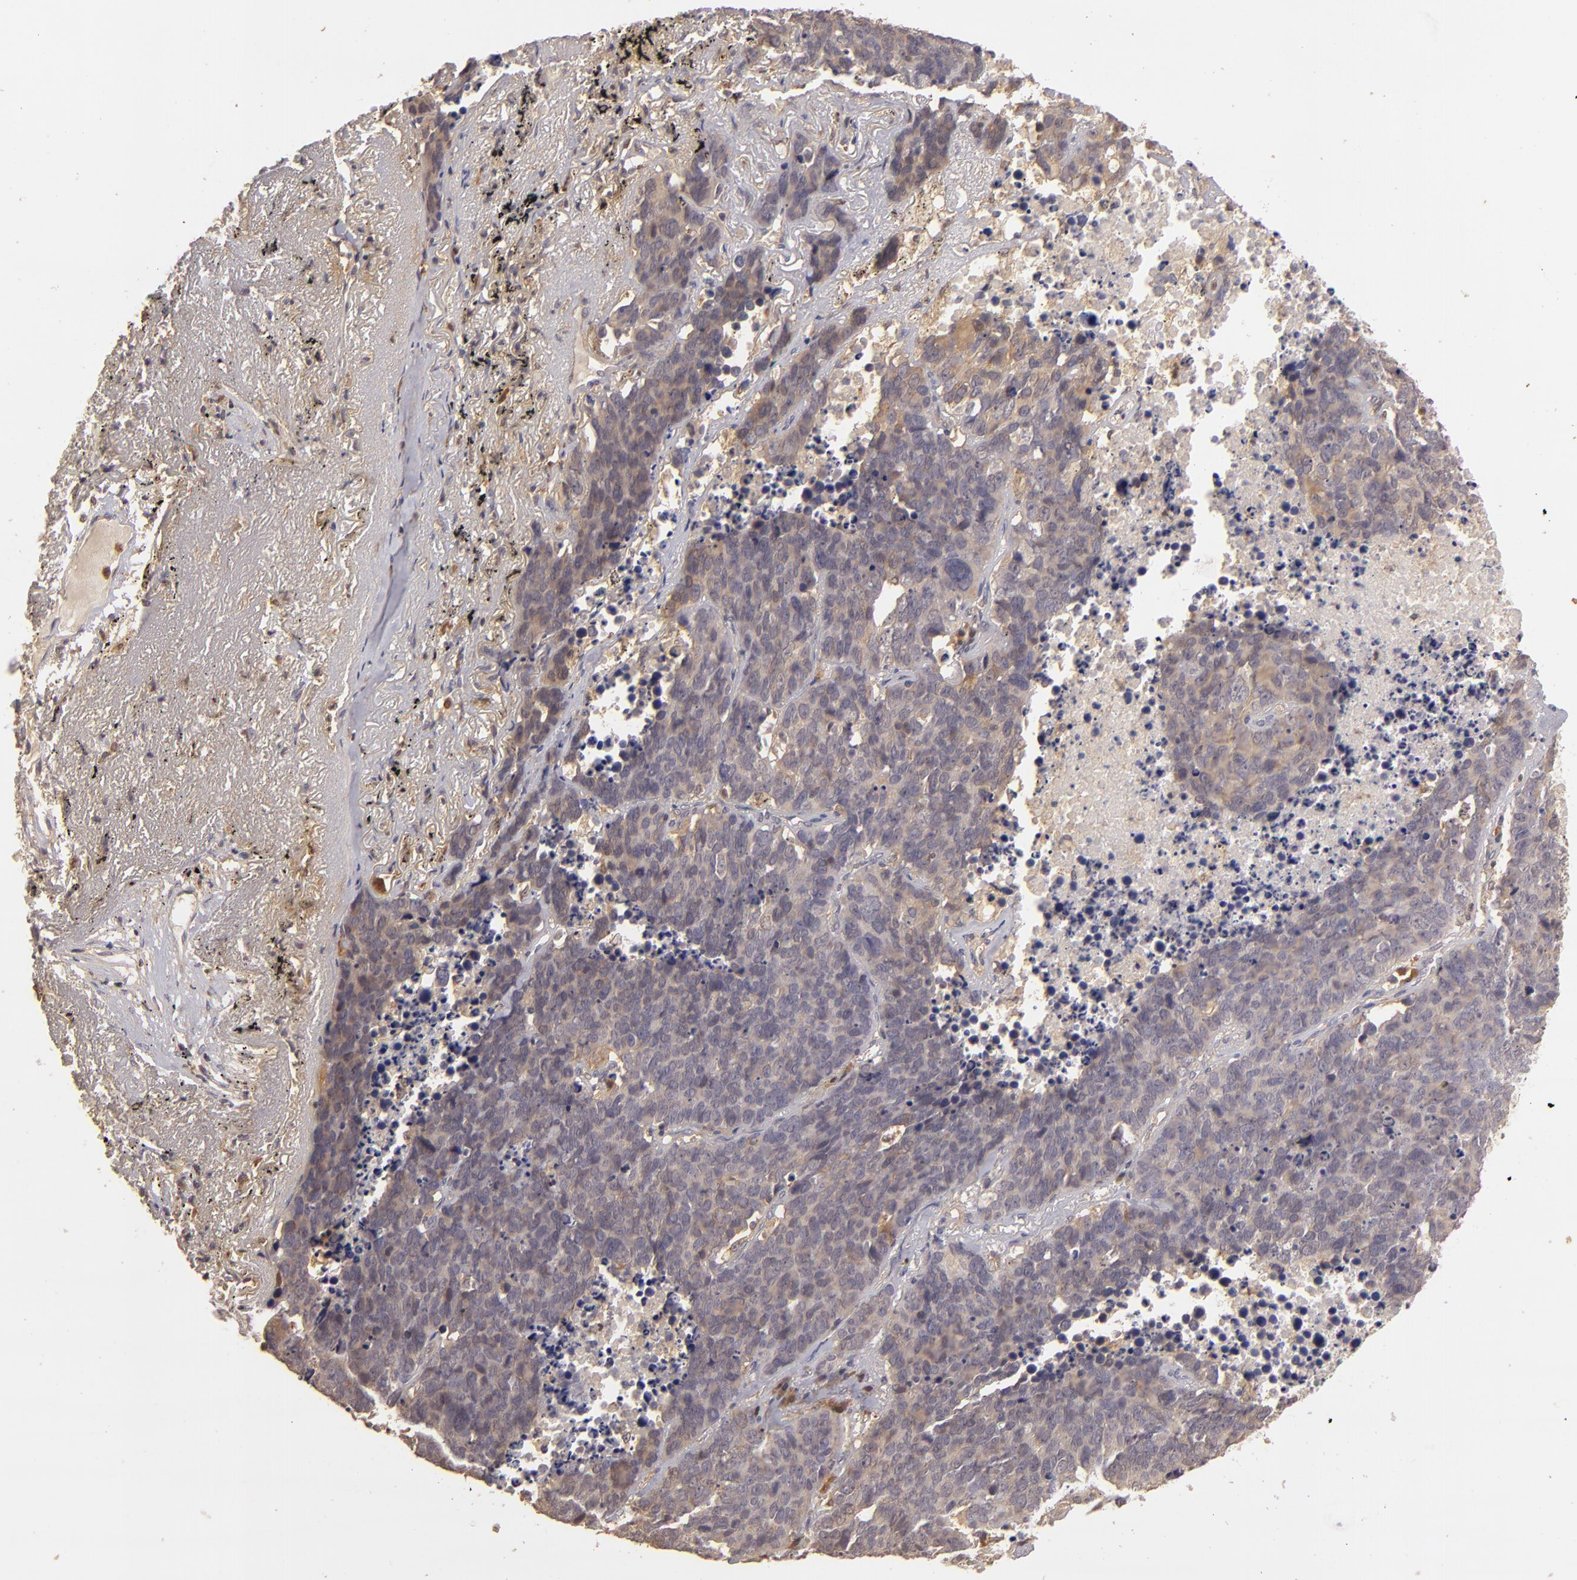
{"staining": {"intensity": "moderate", "quantity": ">75%", "location": "cytoplasmic/membranous"}, "tissue": "lung cancer", "cell_type": "Tumor cells", "image_type": "cancer", "snomed": [{"axis": "morphology", "description": "Carcinoid, malignant, NOS"}, {"axis": "topography", "description": "Lung"}], "caption": "Human lung cancer stained with a brown dye demonstrates moderate cytoplasmic/membranous positive staining in about >75% of tumor cells.", "gene": "PRKCD", "patient": {"sex": "male", "age": 60}}